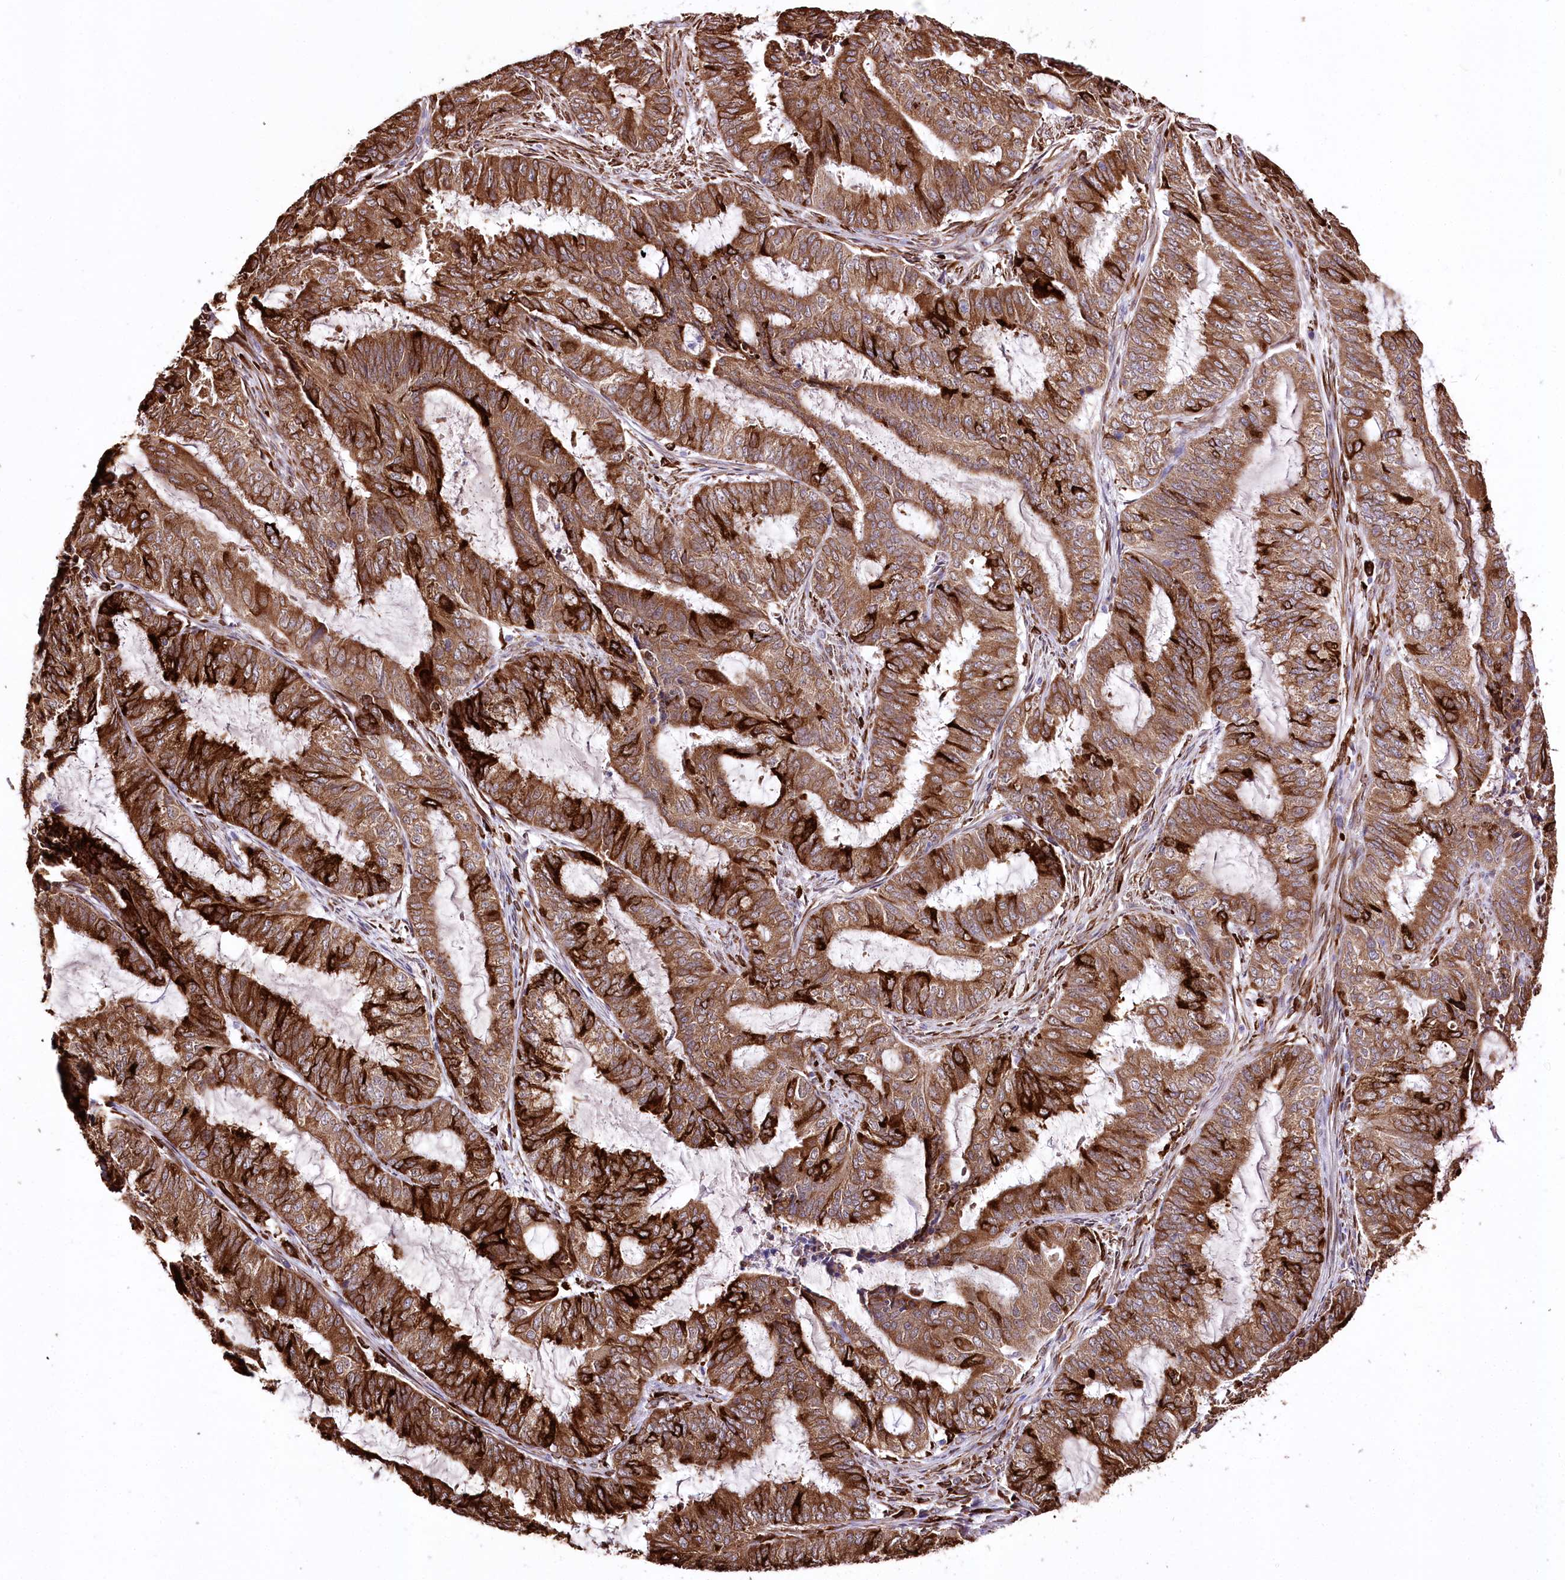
{"staining": {"intensity": "strong", "quantity": ">75%", "location": "cytoplasmic/membranous"}, "tissue": "endometrial cancer", "cell_type": "Tumor cells", "image_type": "cancer", "snomed": [{"axis": "morphology", "description": "Adenocarcinoma, NOS"}, {"axis": "topography", "description": "Endometrium"}], "caption": "Adenocarcinoma (endometrial) tissue displays strong cytoplasmic/membranous expression in about >75% of tumor cells, visualized by immunohistochemistry. (Brightfield microscopy of DAB IHC at high magnification).", "gene": "WWC1", "patient": {"sex": "female", "age": 51}}